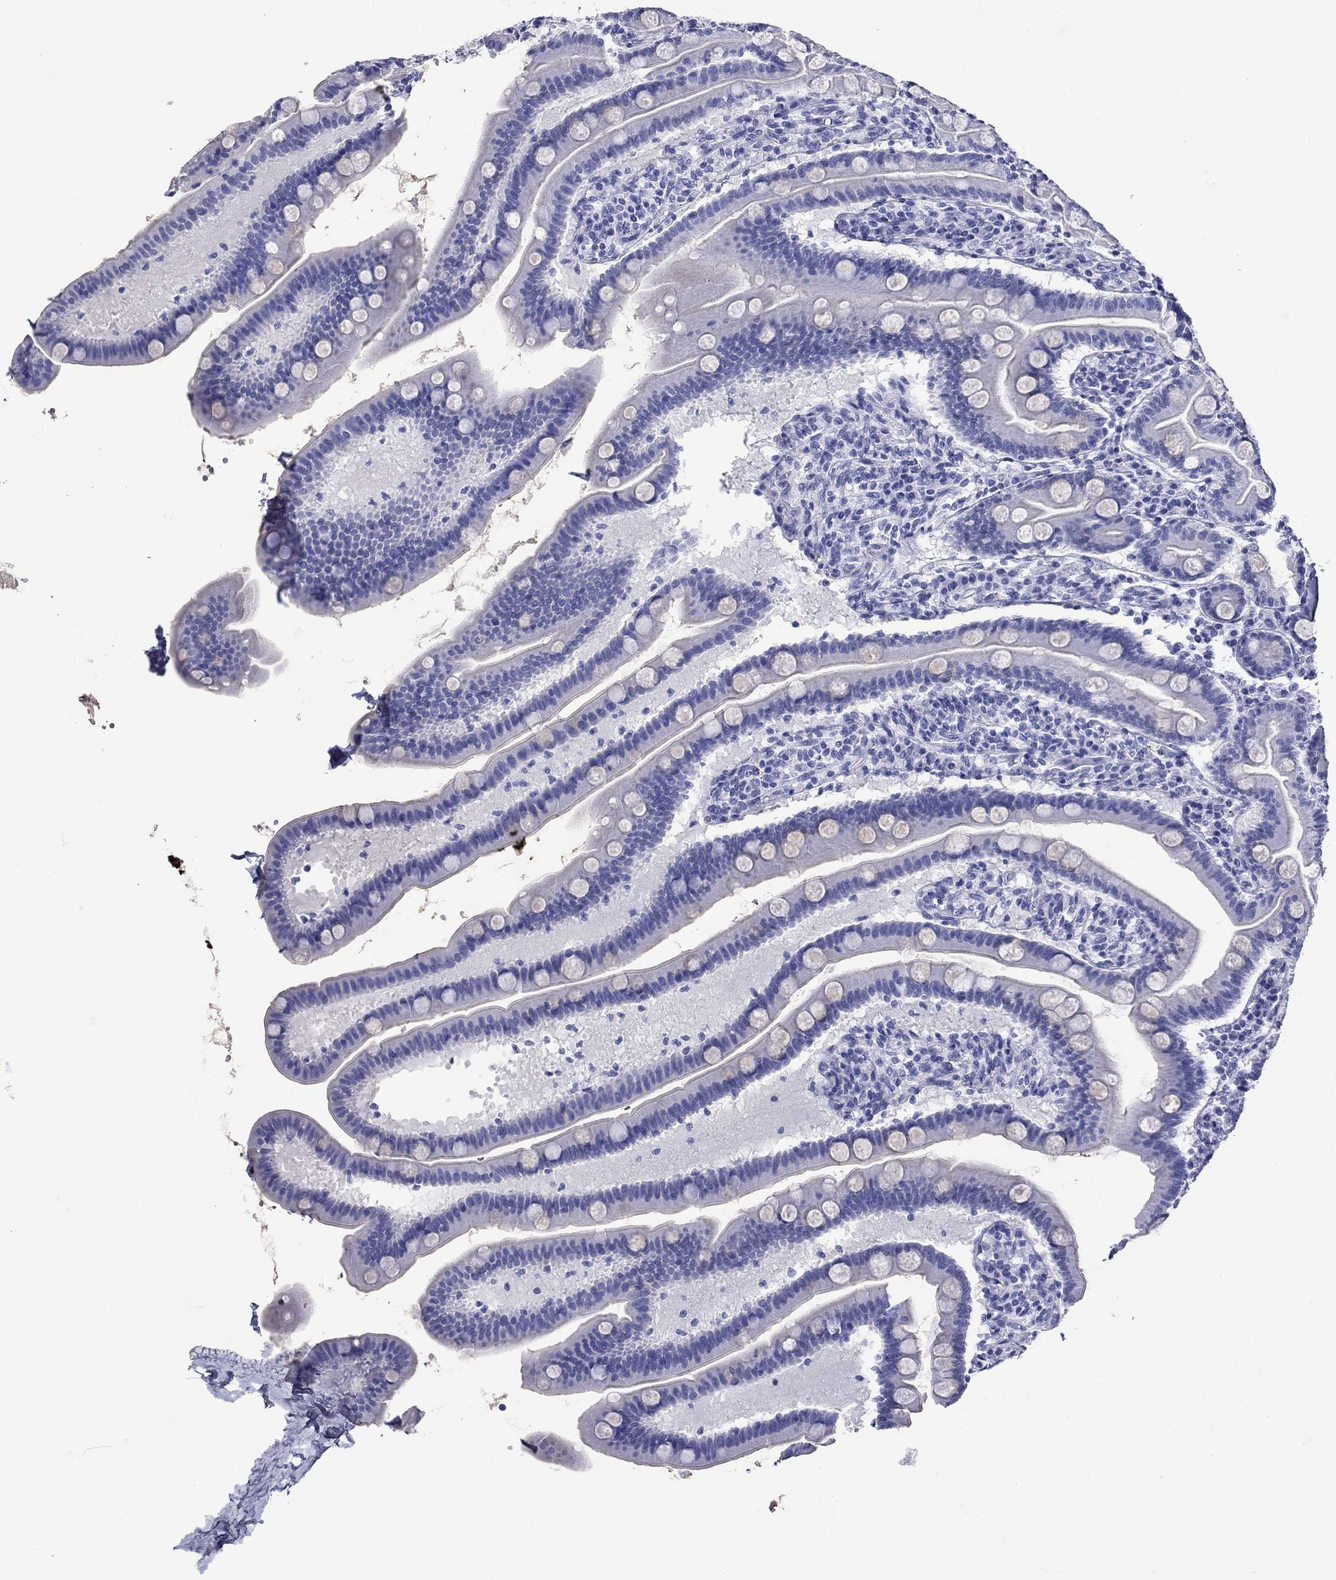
{"staining": {"intensity": "negative", "quantity": "none", "location": "none"}, "tissue": "small intestine", "cell_type": "Glandular cells", "image_type": "normal", "snomed": [{"axis": "morphology", "description": "Normal tissue, NOS"}, {"axis": "topography", "description": "Small intestine"}], "caption": "The image exhibits no significant expression in glandular cells of small intestine.", "gene": "ROM1", "patient": {"sex": "male", "age": 66}}